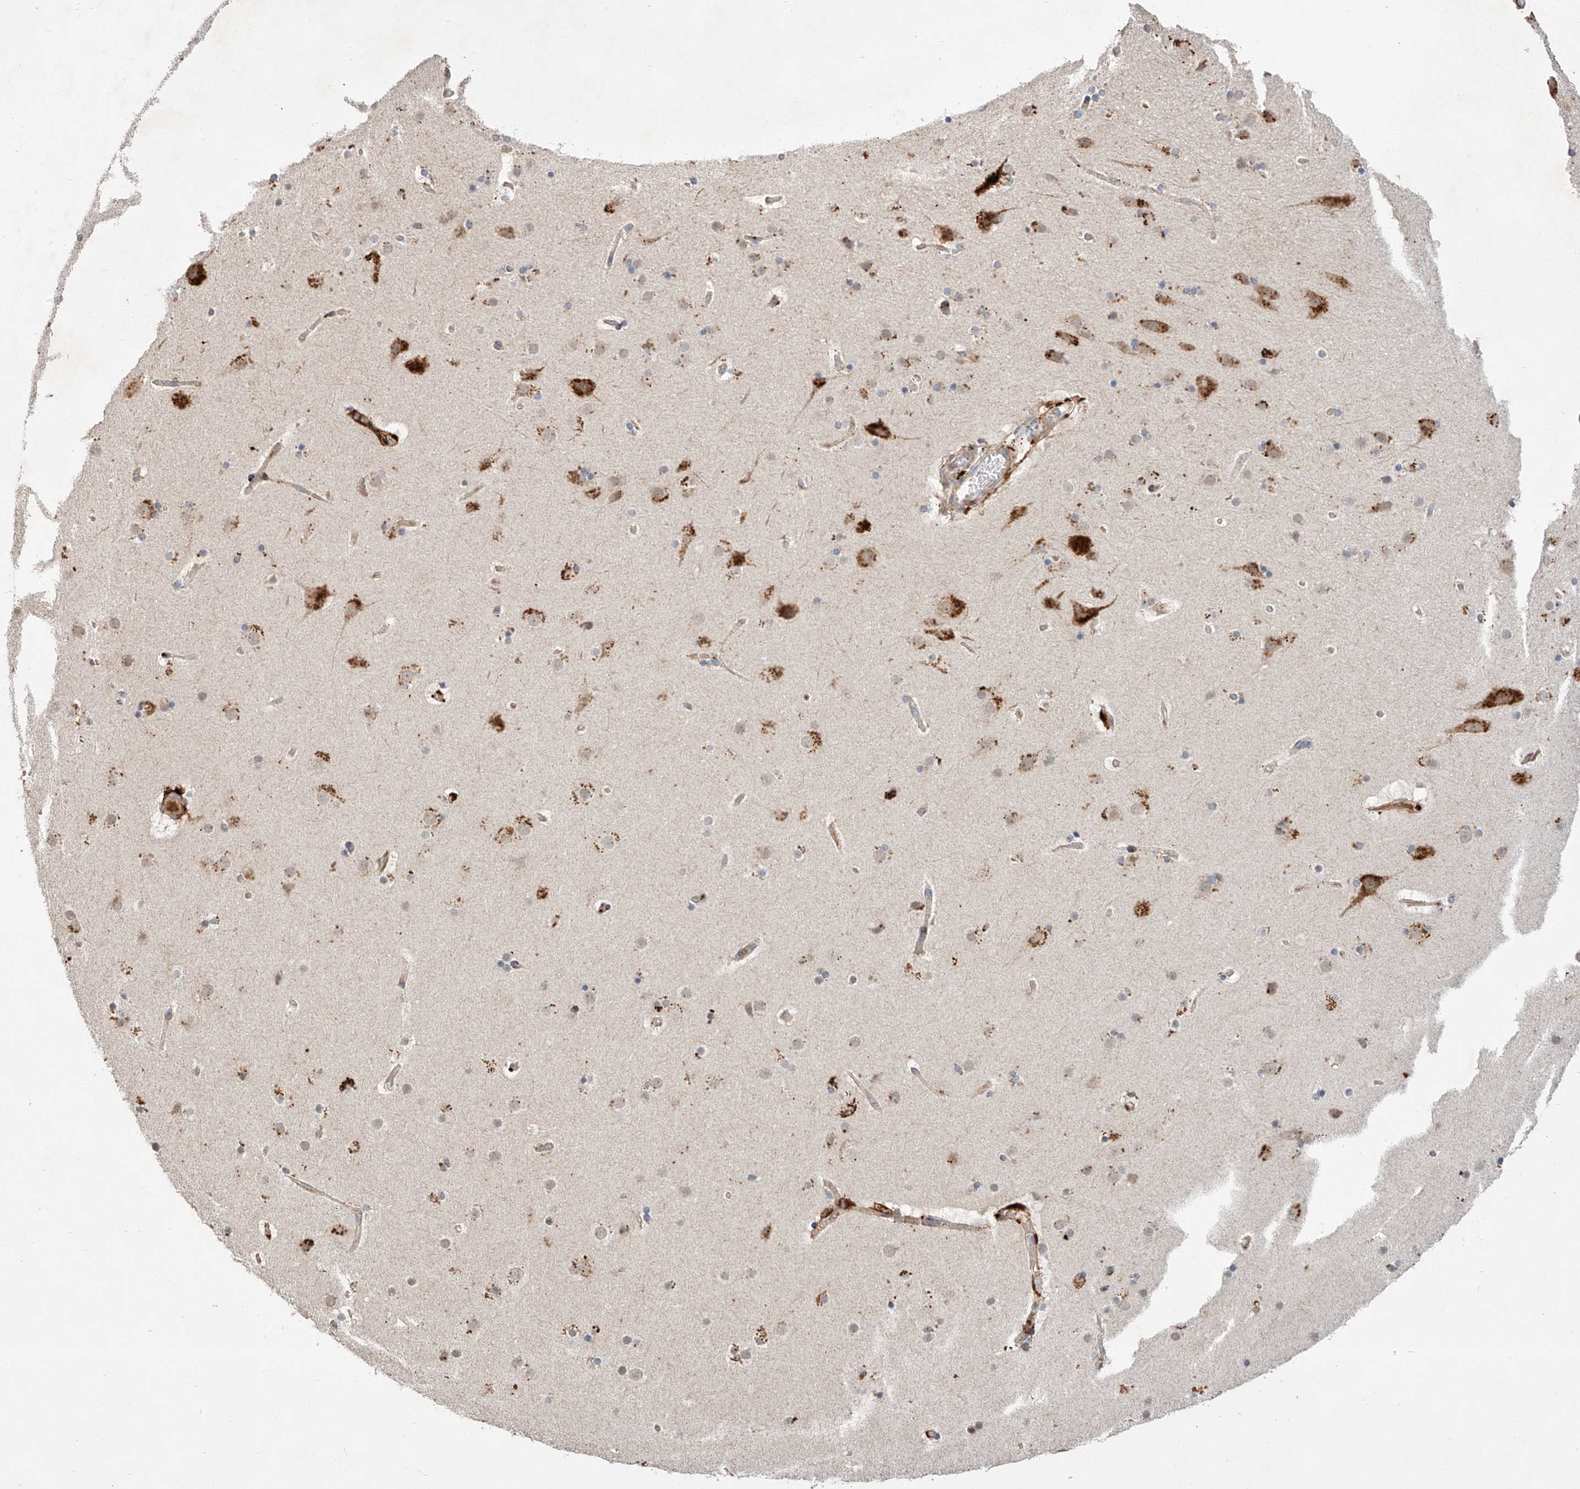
{"staining": {"intensity": "weak", "quantity": ">75%", "location": "cytoplasmic/membranous"}, "tissue": "cerebral cortex", "cell_type": "Endothelial cells", "image_type": "normal", "snomed": [{"axis": "morphology", "description": "Normal tissue, NOS"}, {"axis": "topography", "description": "Cerebral cortex"}], "caption": "This is a photomicrograph of immunohistochemistry (IHC) staining of unremarkable cerebral cortex, which shows weak expression in the cytoplasmic/membranous of endothelial cells.", "gene": "SUSD6", "patient": {"sex": "male", "age": 57}}